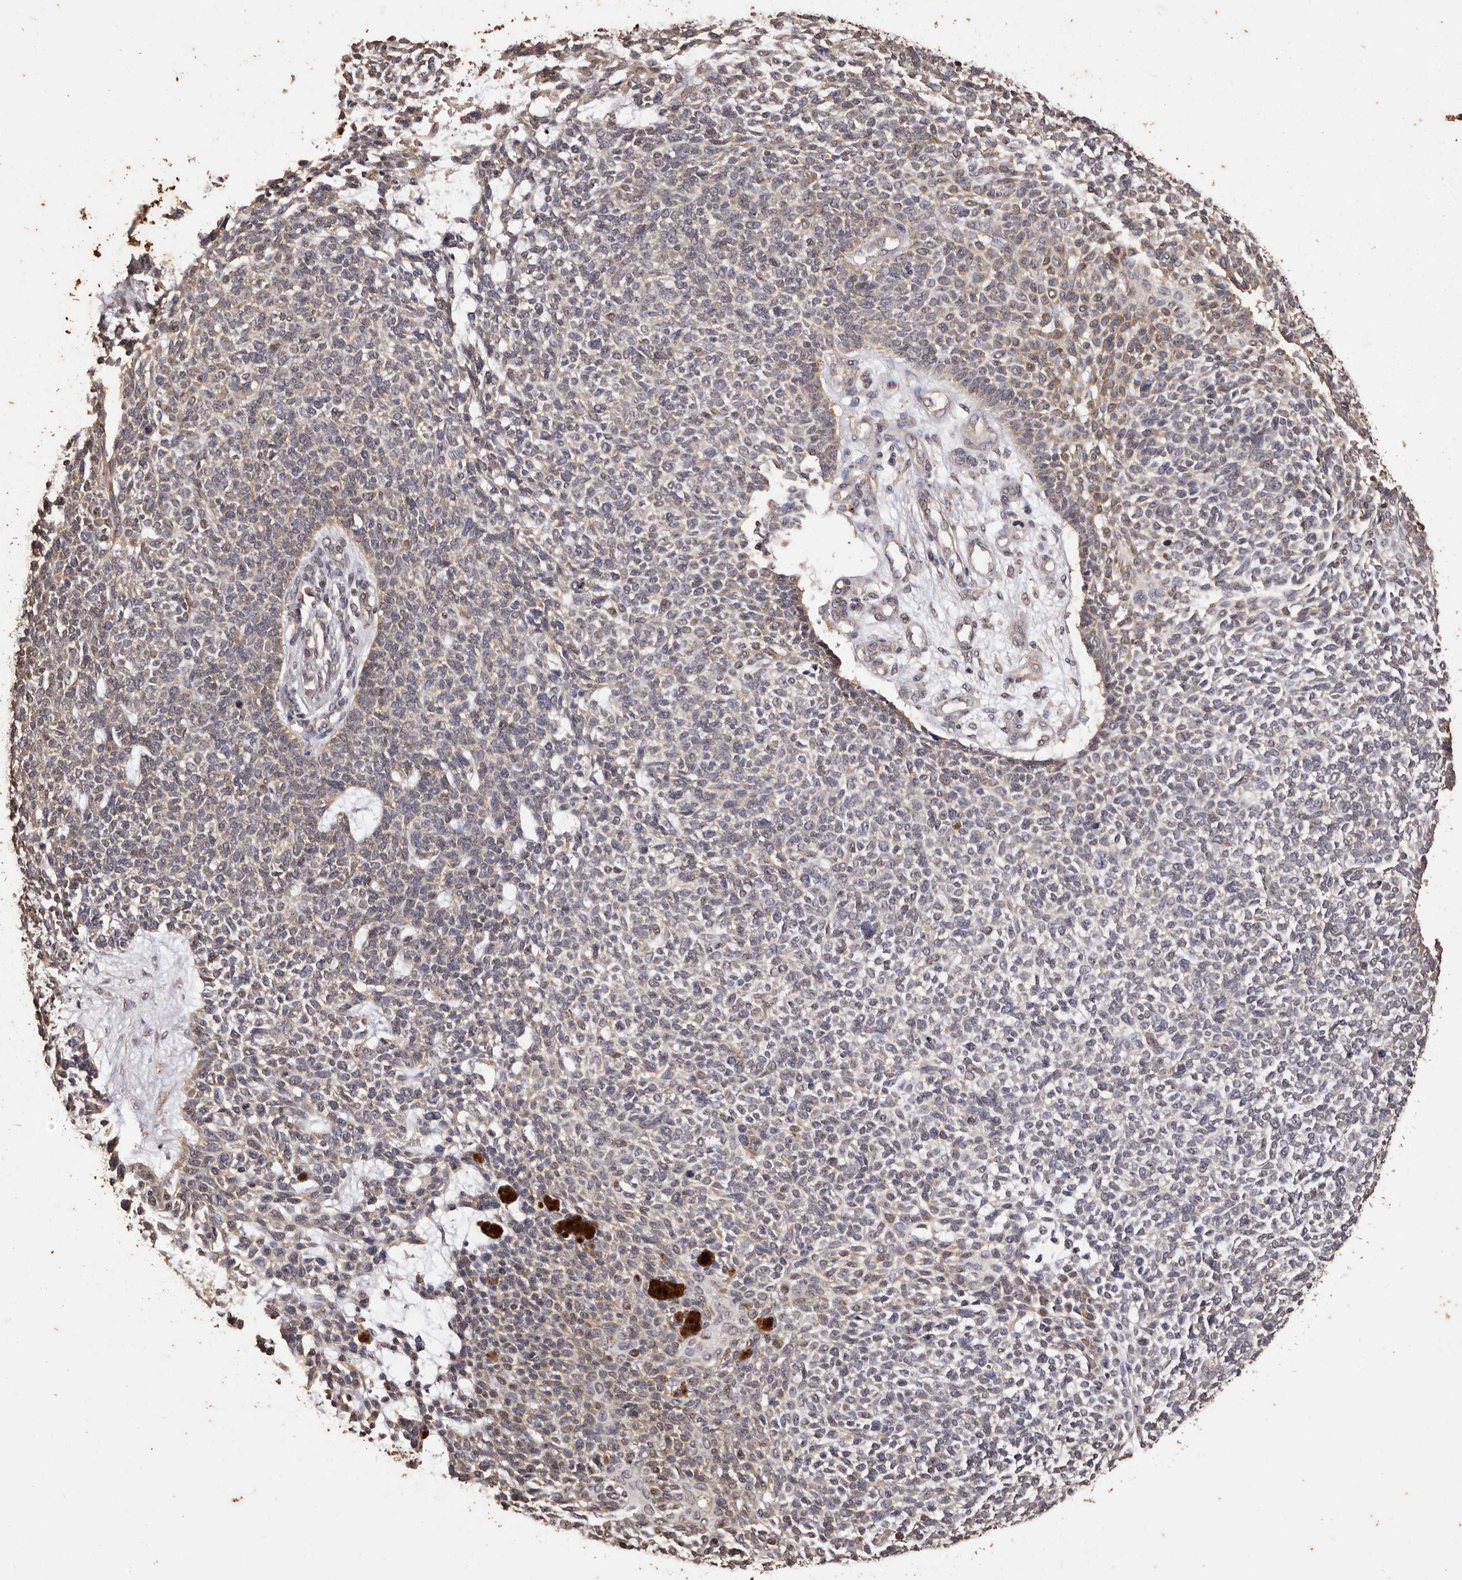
{"staining": {"intensity": "weak", "quantity": "25%-75%", "location": "cytoplasmic/membranous"}, "tissue": "skin cancer", "cell_type": "Tumor cells", "image_type": "cancer", "snomed": [{"axis": "morphology", "description": "Basal cell carcinoma"}, {"axis": "topography", "description": "Skin"}], "caption": "Weak cytoplasmic/membranous positivity for a protein is present in about 25%-75% of tumor cells of skin cancer (basal cell carcinoma) using immunohistochemistry.", "gene": "NAV1", "patient": {"sex": "female", "age": 84}}